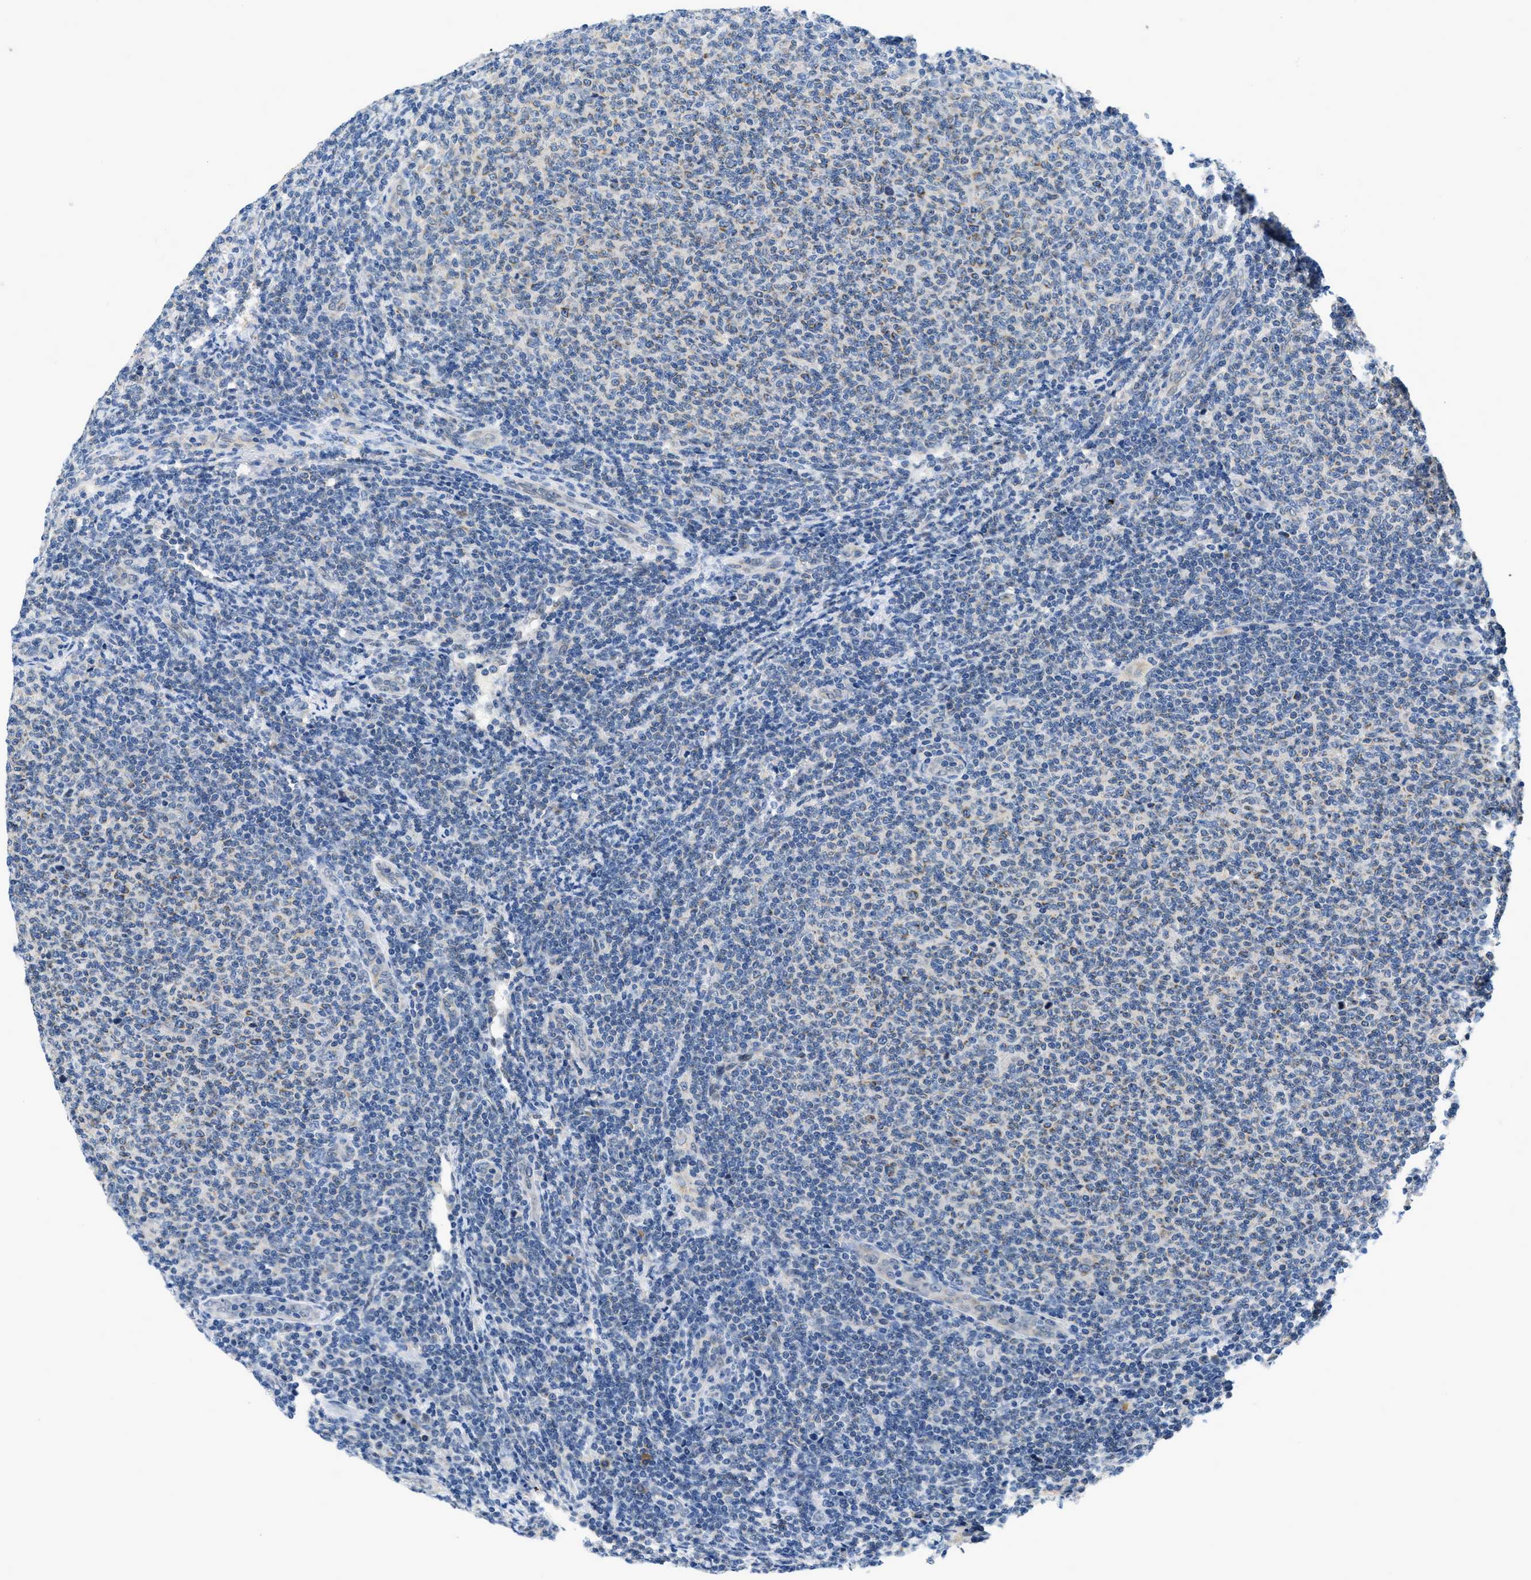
{"staining": {"intensity": "weak", "quantity": "<25%", "location": "cytoplasmic/membranous"}, "tissue": "lymphoma", "cell_type": "Tumor cells", "image_type": "cancer", "snomed": [{"axis": "morphology", "description": "Malignant lymphoma, non-Hodgkin's type, Low grade"}, {"axis": "topography", "description": "Lymph node"}], "caption": "This is an IHC histopathology image of low-grade malignant lymphoma, non-Hodgkin's type. There is no expression in tumor cells.", "gene": "PNKD", "patient": {"sex": "male", "age": 66}}